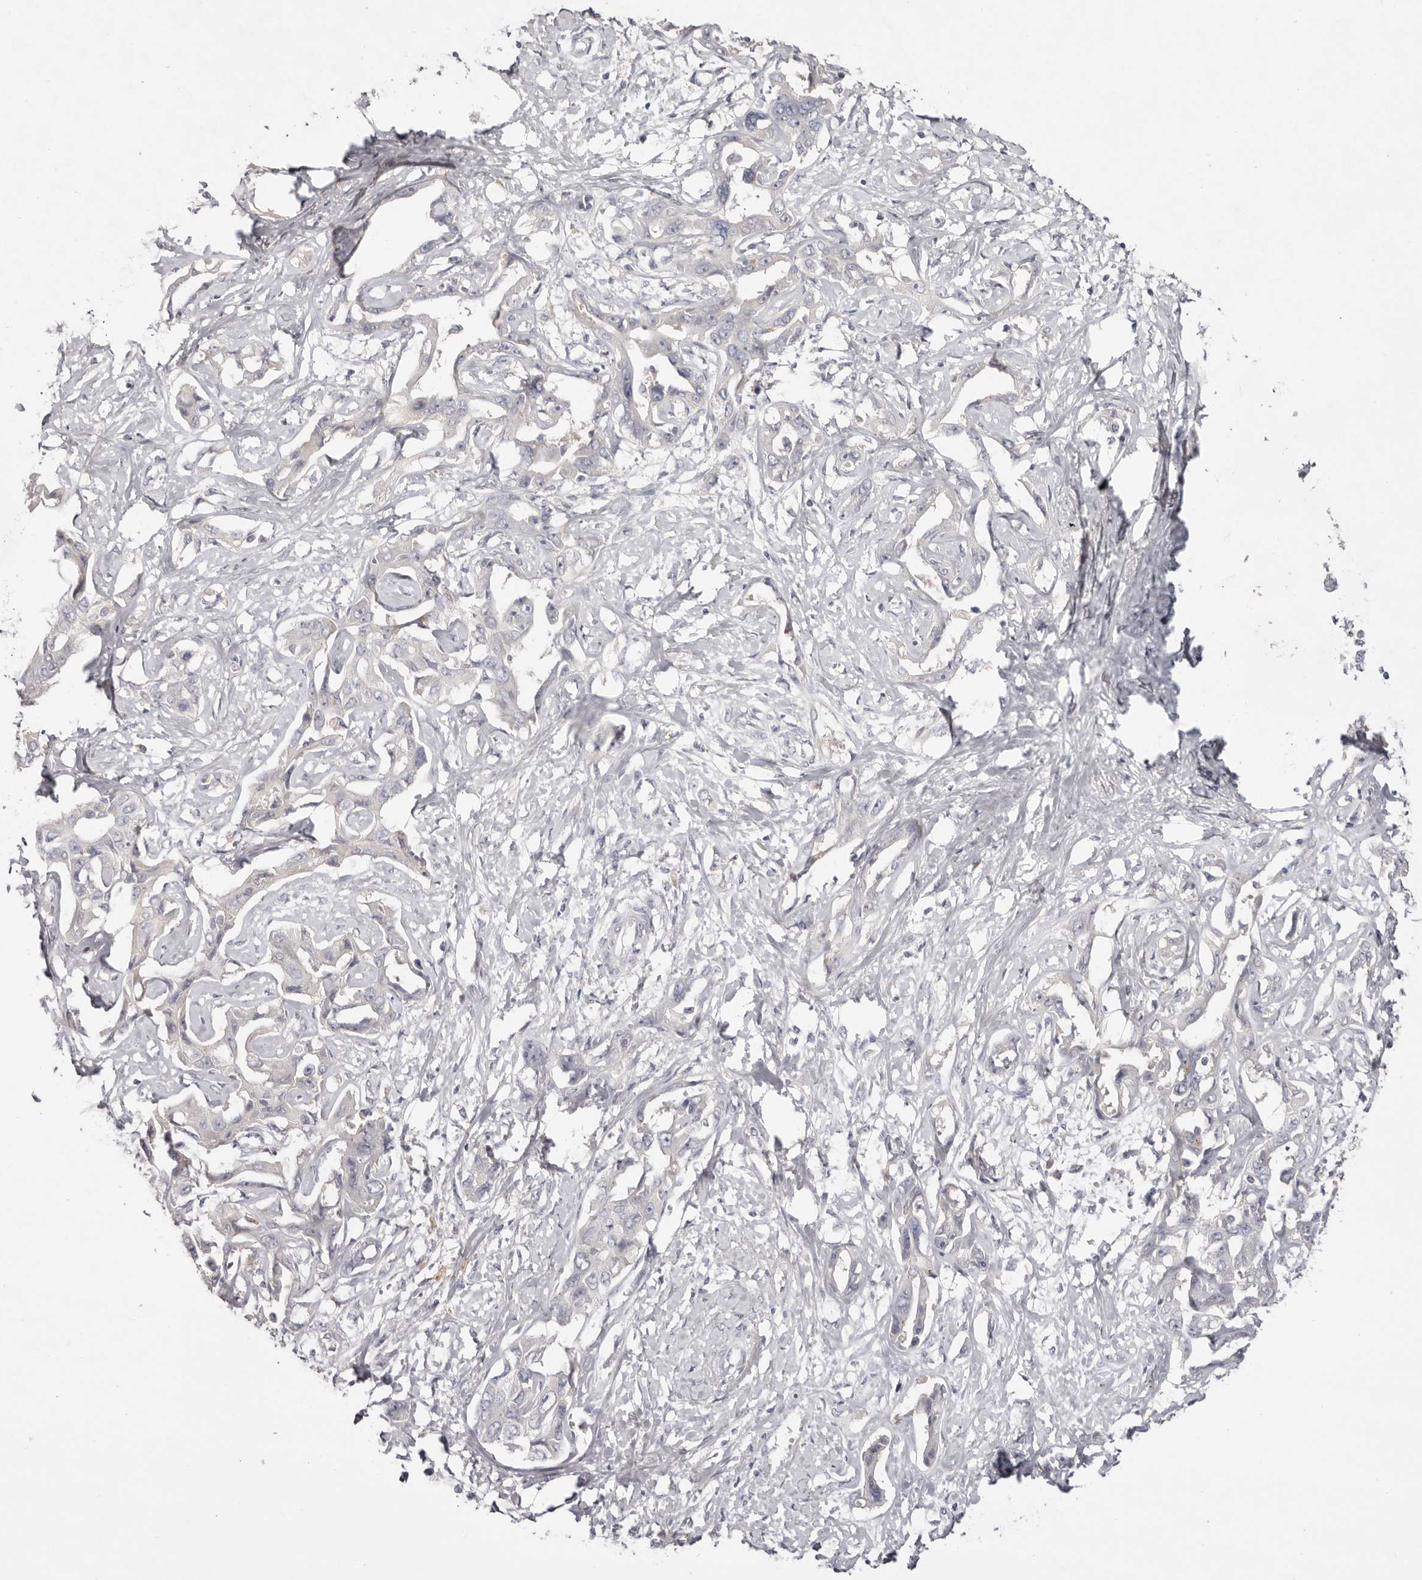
{"staining": {"intensity": "negative", "quantity": "none", "location": "none"}, "tissue": "liver cancer", "cell_type": "Tumor cells", "image_type": "cancer", "snomed": [{"axis": "morphology", "description": "Cholangiocarcinoma"}, {"axis": "topography", "description": "Liver"}], "caption": "An IHC image of liver cancer (cholangiocarcinoma) is shown. There is no staining in tumor cells of liver cancer (cholangiocarcinoma).", "gene": "SCUBE2", "patient": {"sex": "male", "age": 59}}